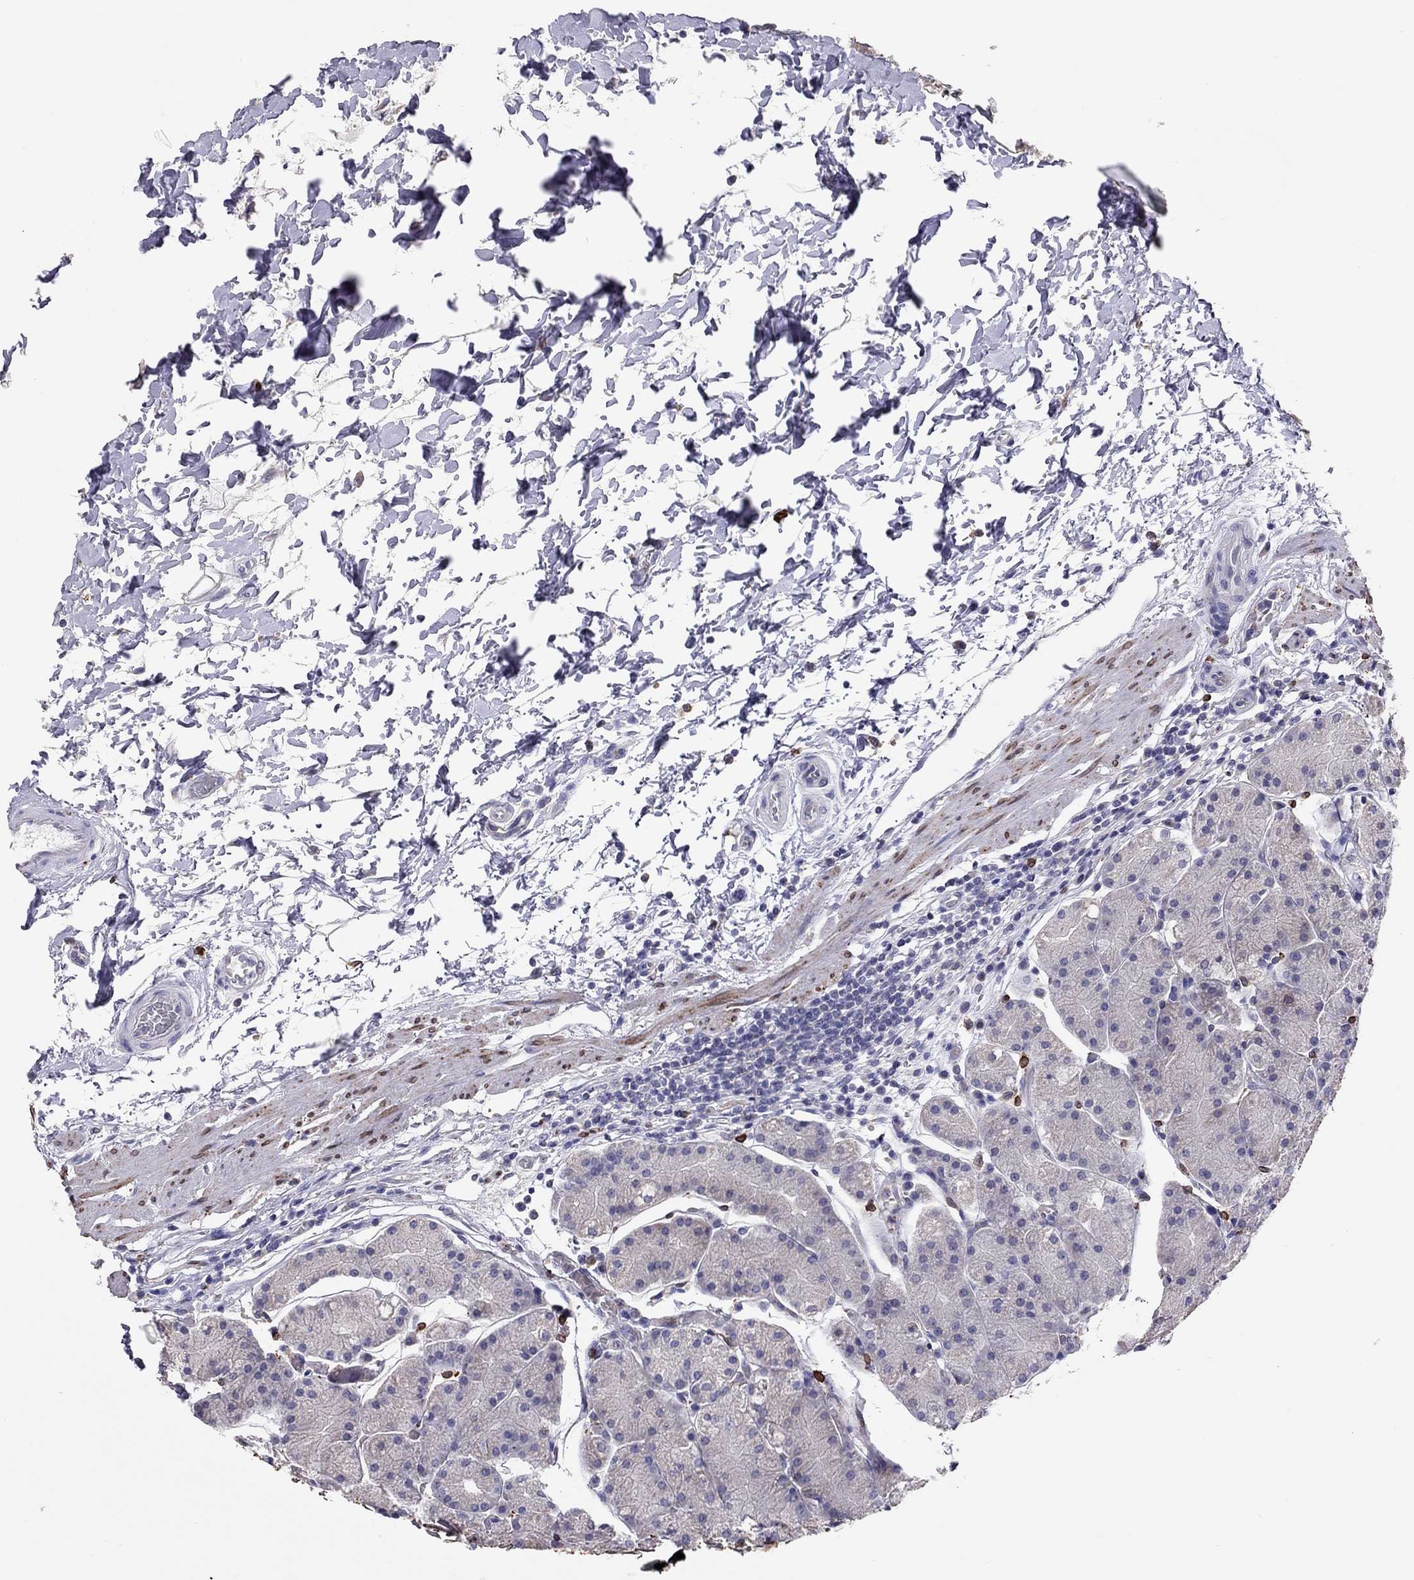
{"staining": {"intensity": "negative", "quantity": "none", "location": "none"}, "tissue": "stomach", "cell_type": "Glandular cells", "image_type": "normal", "snomed": [{"axis": "morphology", "description": "Normal tissue, NOS"}, {"axis": "topography", "description": "Stomach"}], "caption": "IHC image of normal human stomach stained for a protein (brown), which reveals no expression in glandular cells.", "gene": "ADORA2A", "patient": {"sex": "male", "age": 54}}